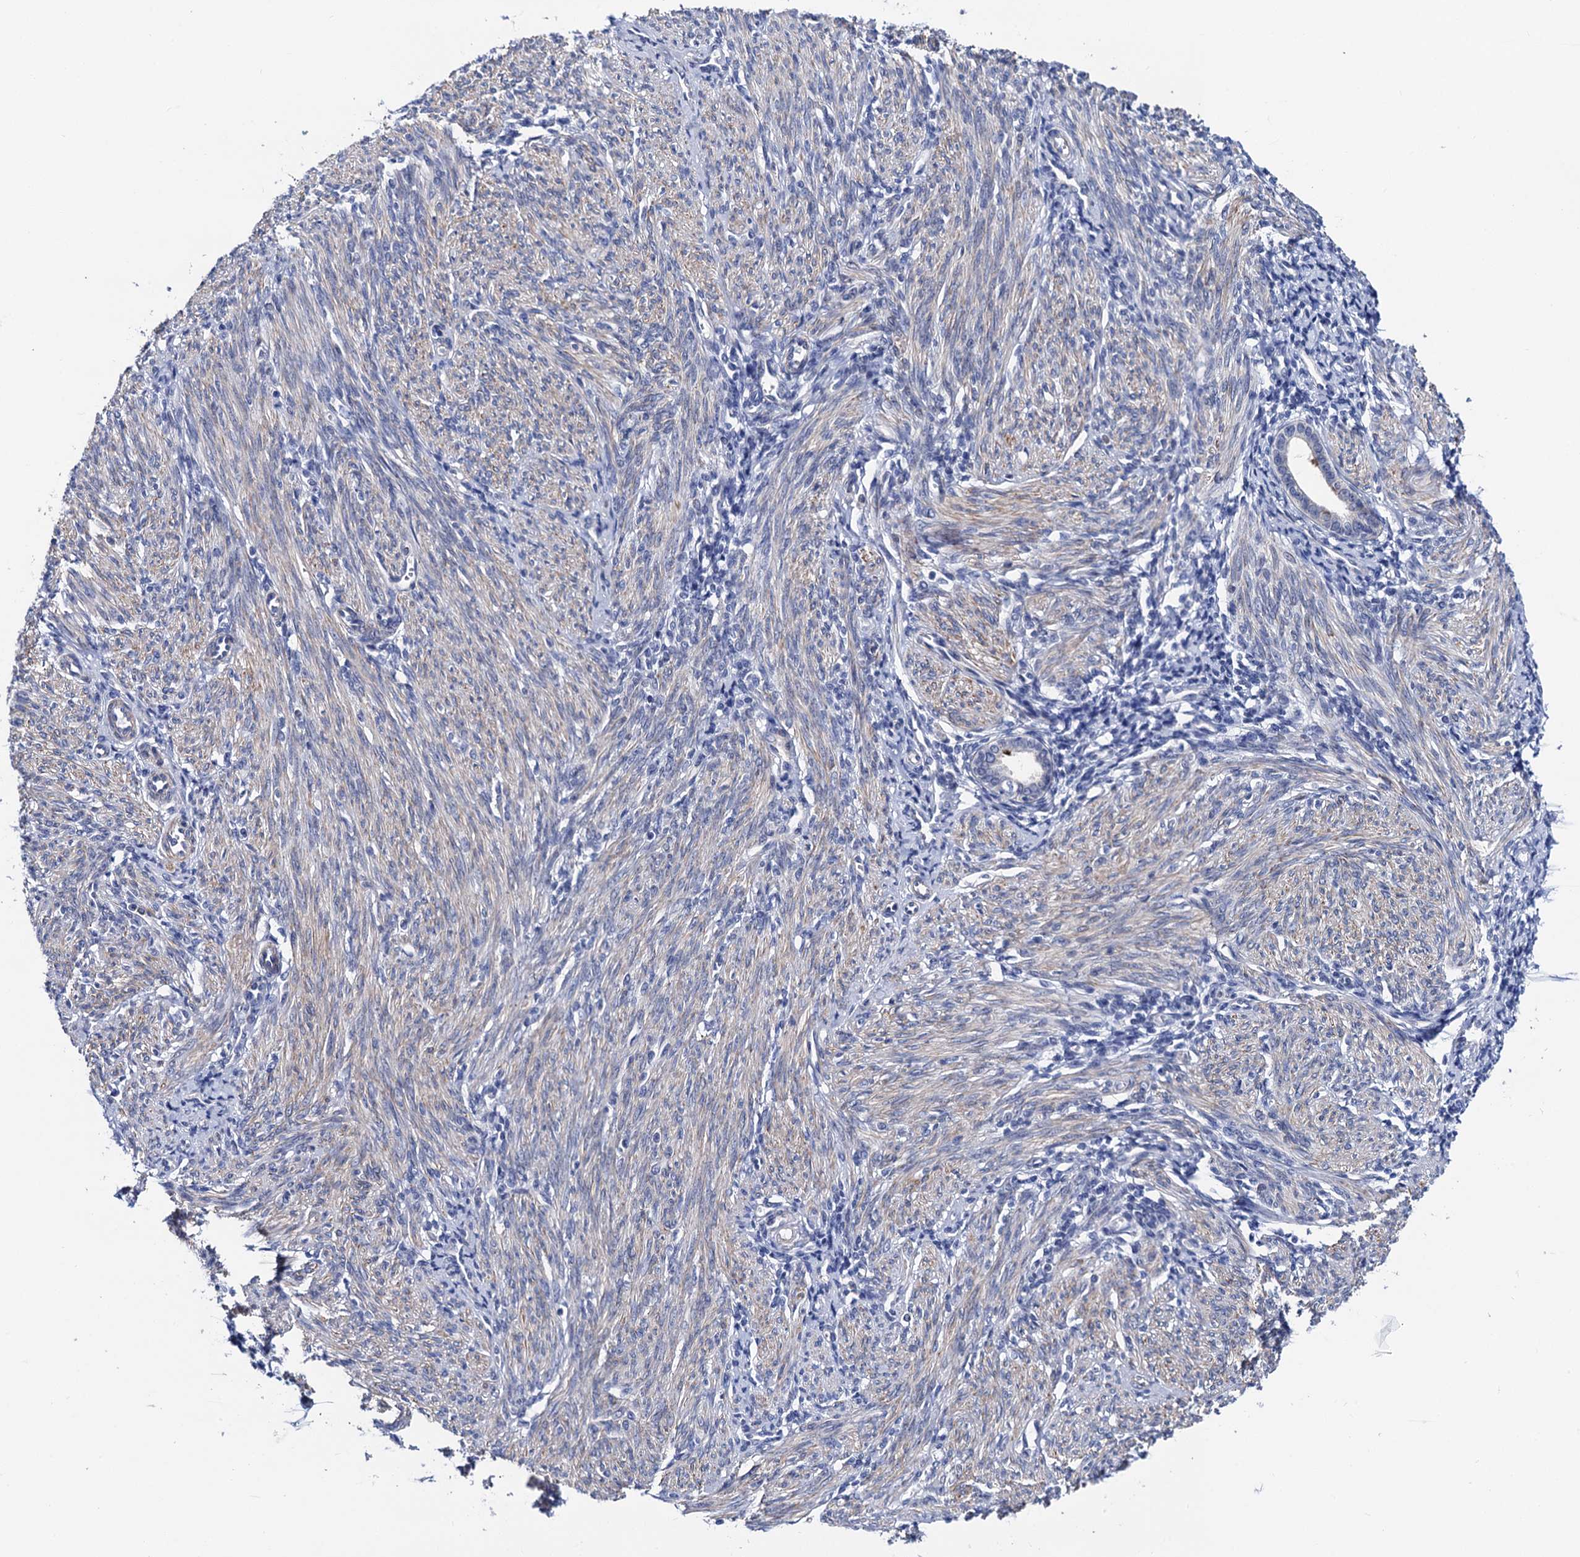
{"staining": {"intensity": "negative", "quantity": "none", "location": "none"}, "tissue": "endometrium", "cell_type": "Cells in endometrial stroma", "image_type": "normal", "snomed": [{"axis": "morphology", "description": "Normal tissue, NOS"}, {"axis": "topography", "description": "Endometrium"}], "caption": "Immunohistochemistry (IHC) of benign human endometrium displays no positivity in cells in endometrial stroma.", "gene": "ZDHHC18", "patient": {"sex": "female", "age": 77}}